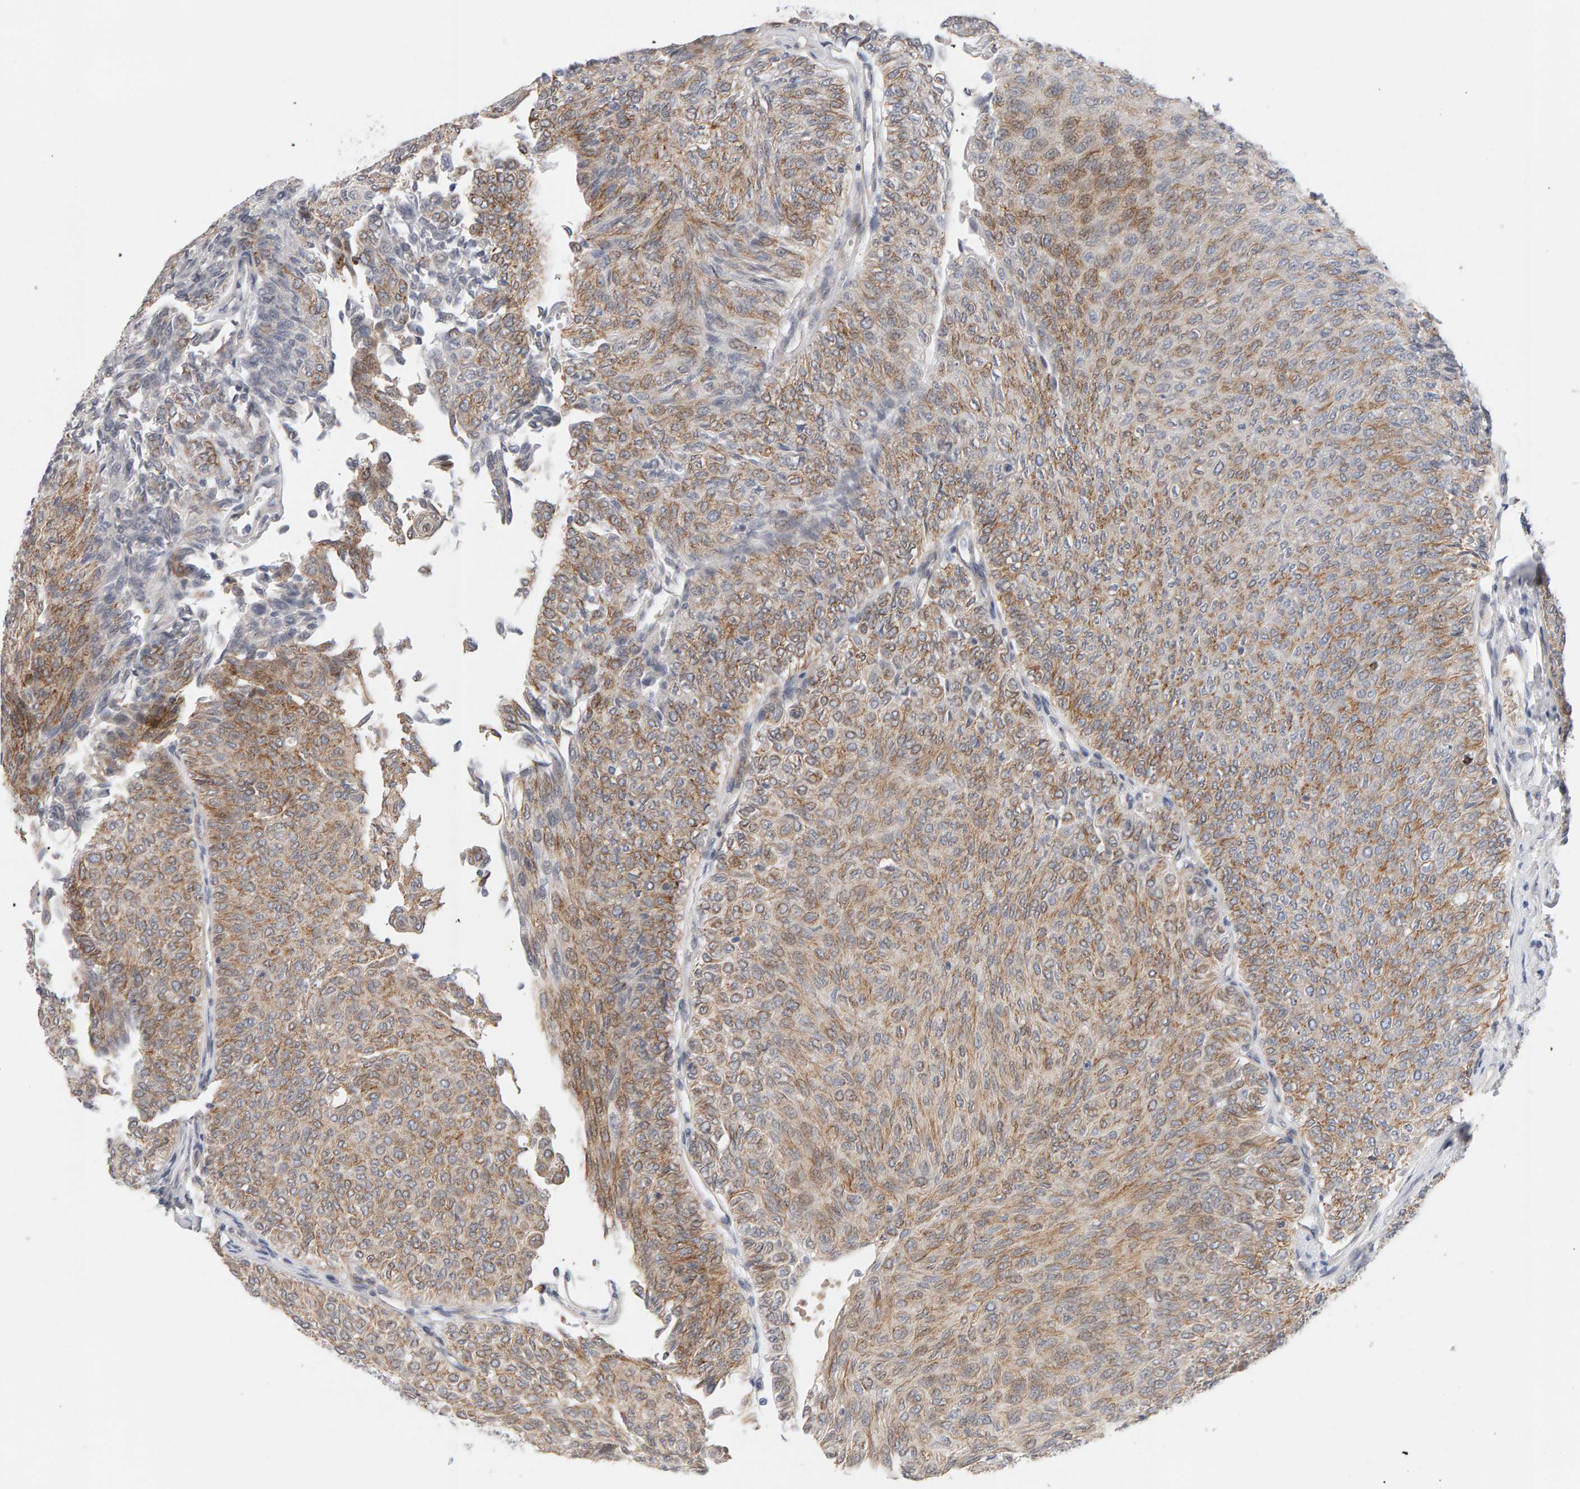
{"staining": {"intensity": "weak", "quantity": ">75%", "location": "cytoplasmic/membranous"}, "tissue": "urothelial cancer", "cell_type": "Tumor cells", "image_type": "cancer", "snomed": [{"axis": "morphology", "description": "Urothelial carcinoma, Low grade"}, {"axis": "topography", "description": "Urinary bladder"}], "caption": "Weak cytoplasmic/membranous staining is identified in about >75% of tumor cells in low-grade urothelial carcinoma. (brown staining indicates protein expression, while blue staining denotes nuclei).", "gene": "HNF4A", "patient": {"sex": "male", "age": 78}}